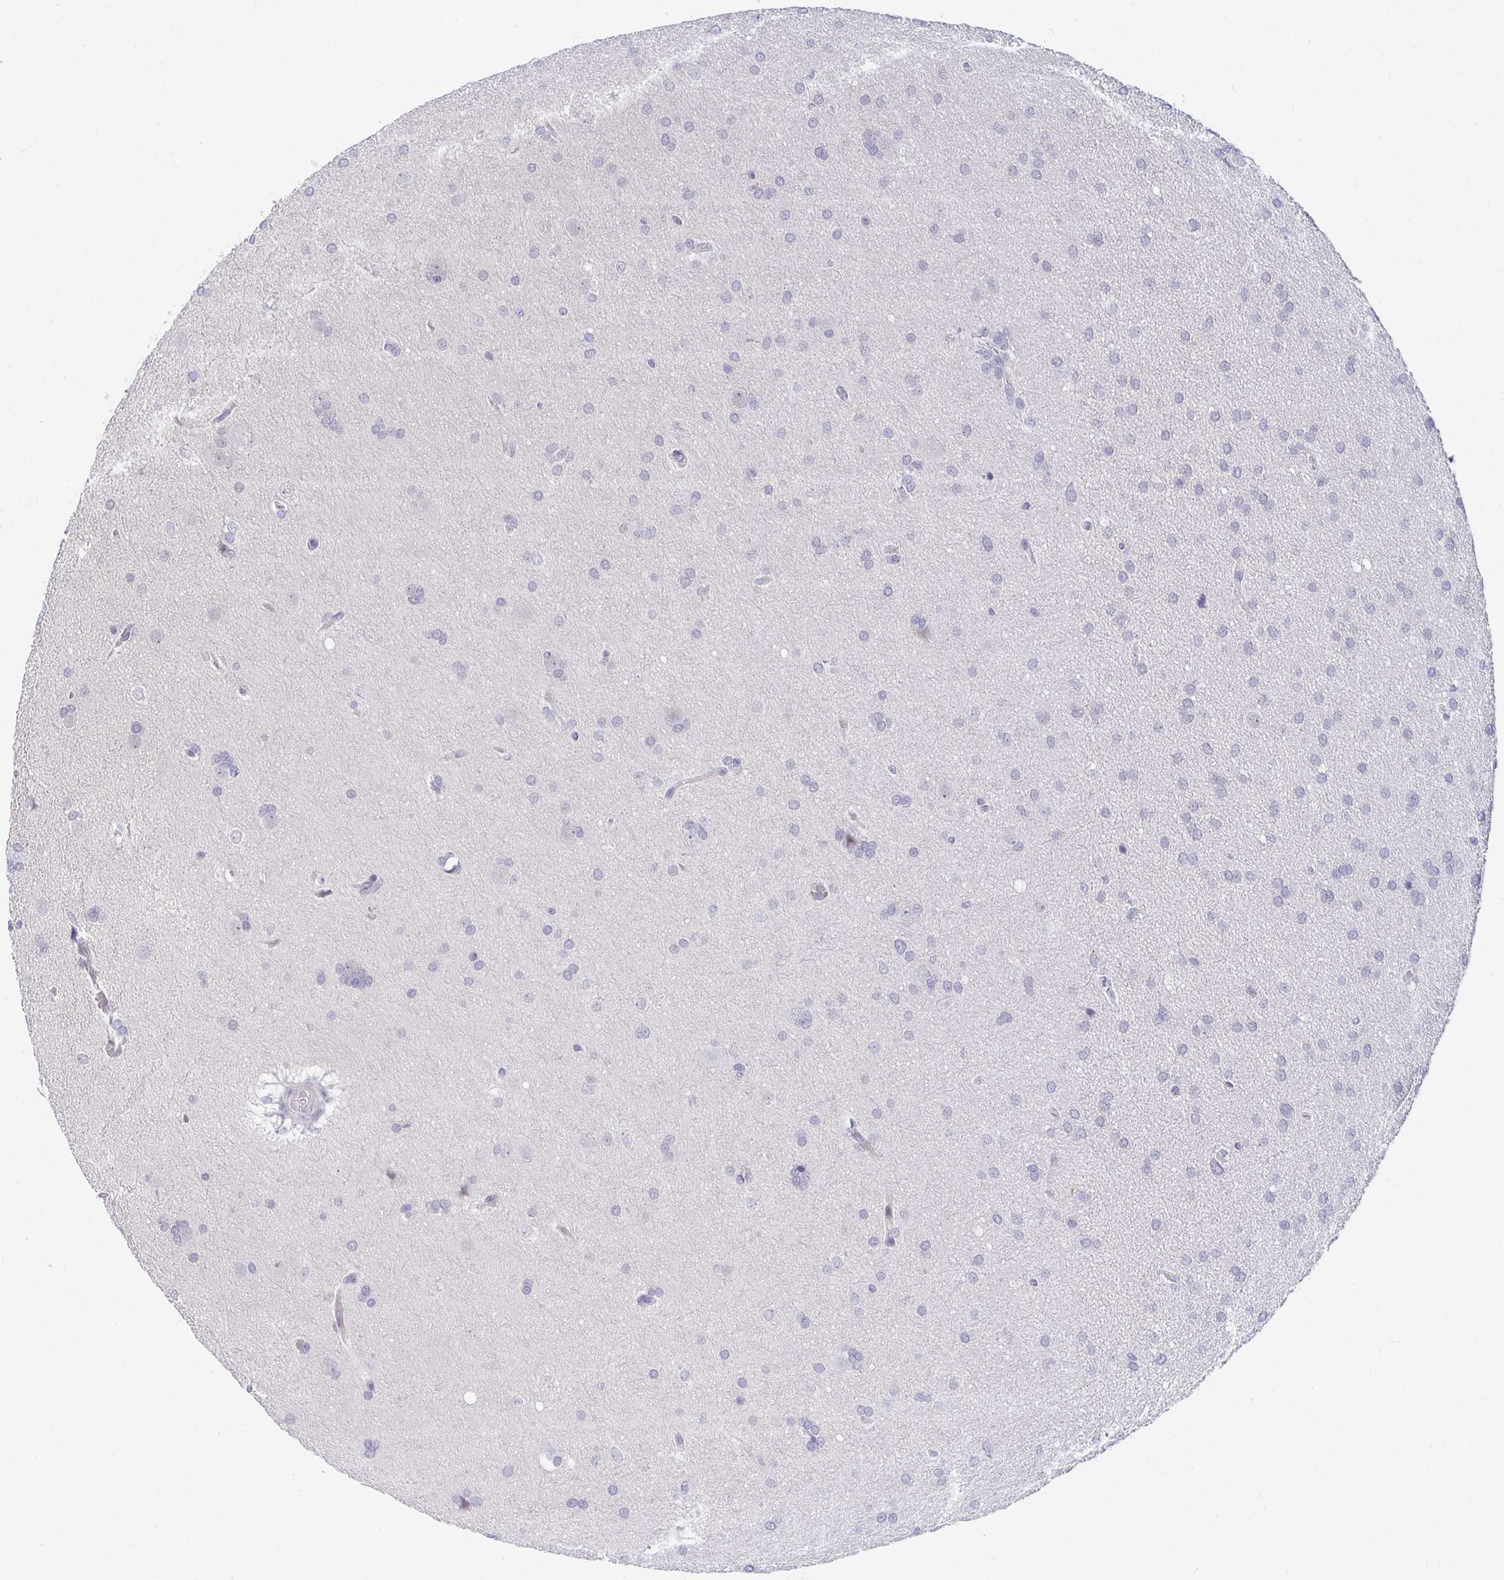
{"staining": {"intensity": "negative", "quantity": "none", "location": "none"}, "tissue": "glioma", "cell_type": "Tumor cells", "image_type": "cancer", "snomed": [{"axis": "morphology", "description": "Glioma, malignant, Low grade"}, {"axis": "topography", "description": "Brain"}], "caption": "The histopathology image exhibits no staining of tumor cells in malignant glioma (low-grade).", "gene": "DAOA", "patient": {"sex": "female", "age": 54}}